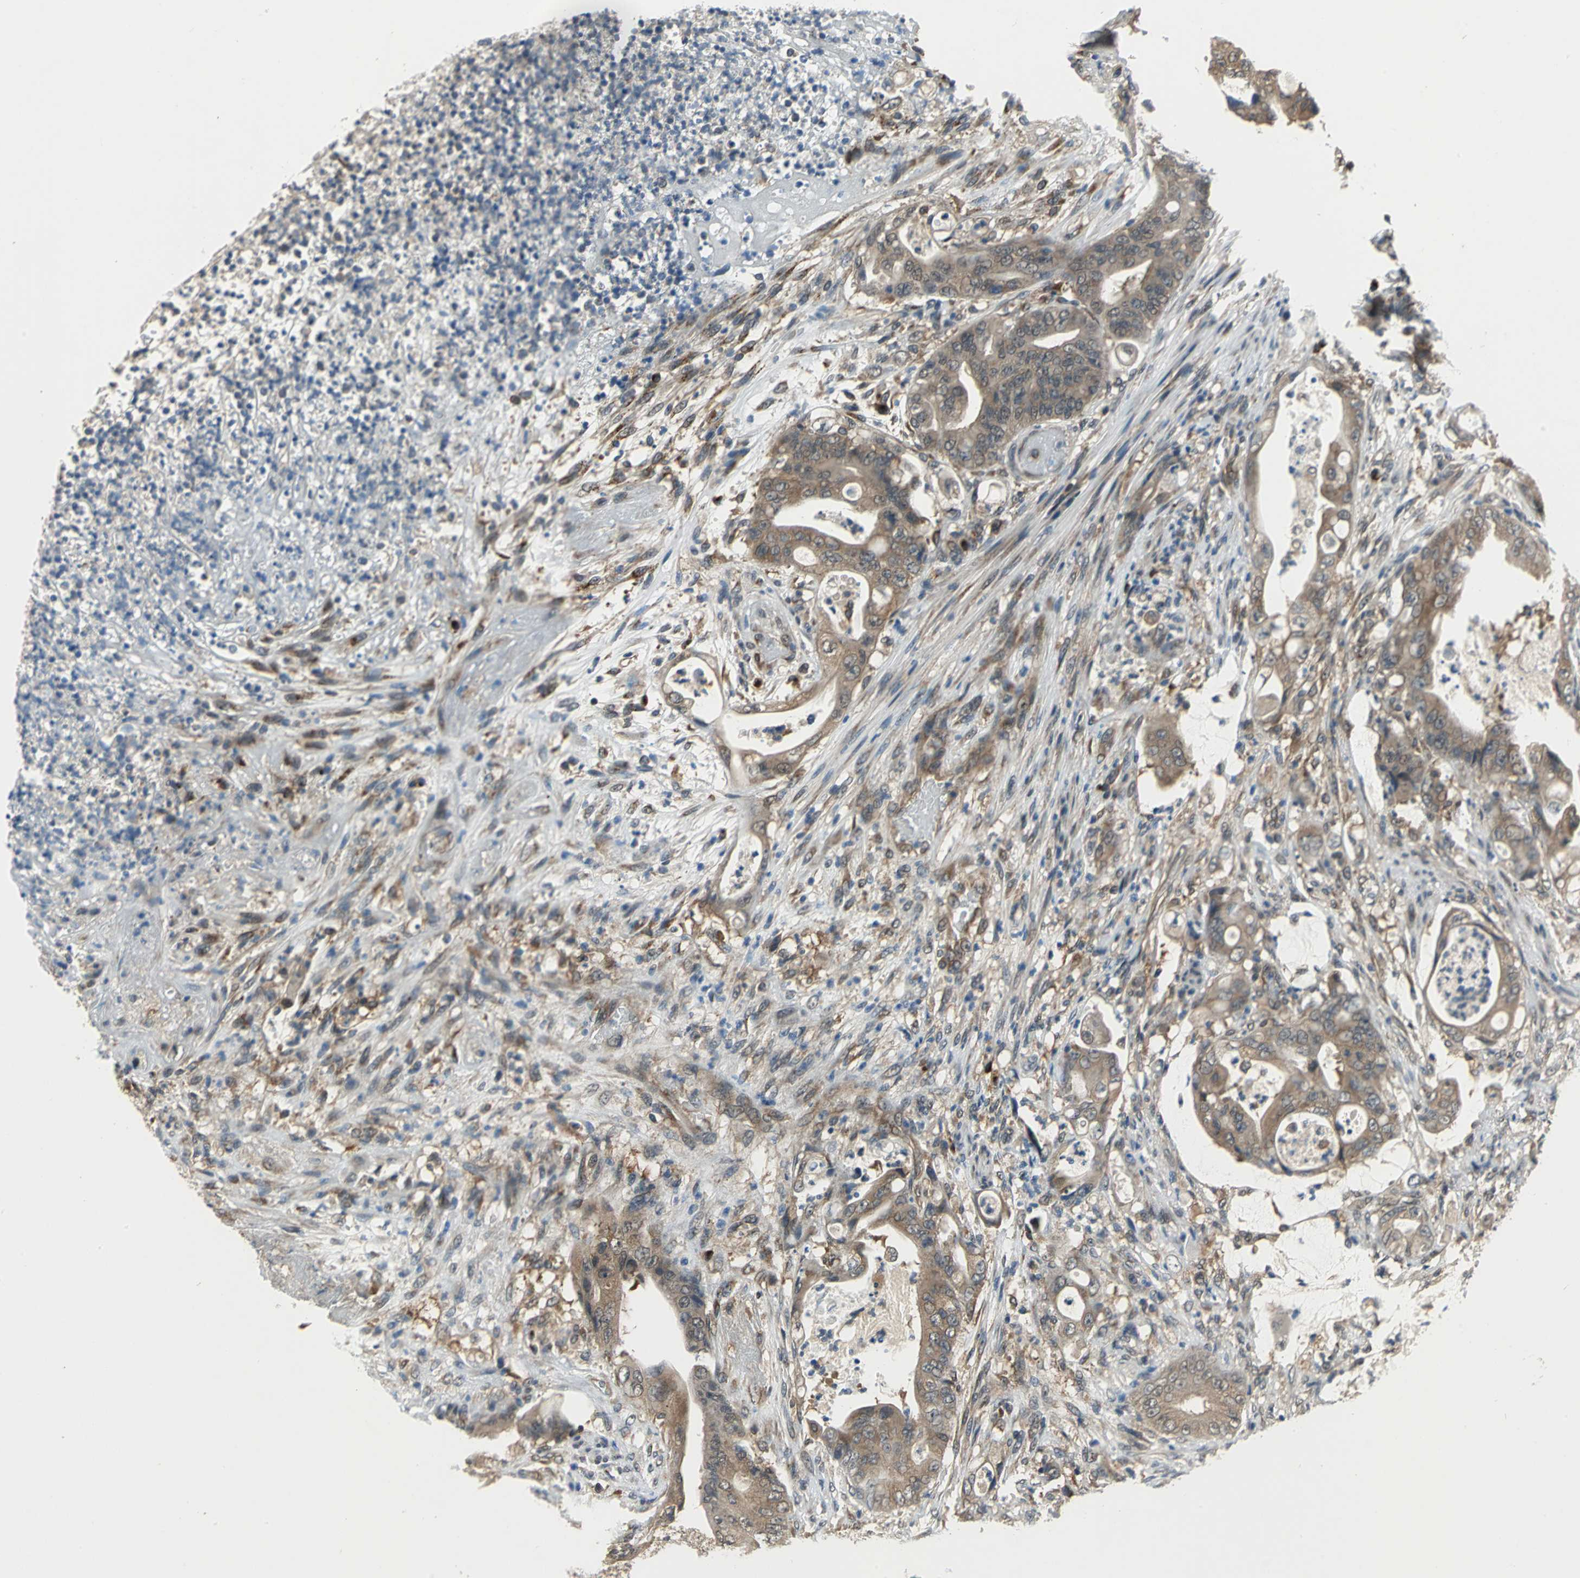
{"staining": {"intensity": "moderate", "quantity": ">75%", "location": "cytoplasmic/membranous"}, "tissue": "stomach cancer", "cell_type": "Tumor cells", "image_type": "cancer", "snomed": [{"axis": "morphology", "description": "Adenocarcinoma, NOS"}, {"axis": "topography", "description": "Stomach"}], "caption": "Immunohistochemistry (IHC) photomicrograph of human stomach cancer stained for a protein (brown), which shows medium levels of moderate cytoplasmic/membranous expression in approximately >75% of tumor cells.", "gene": "NFKBIE", "patient": {"sex": "female", "age": 73}}